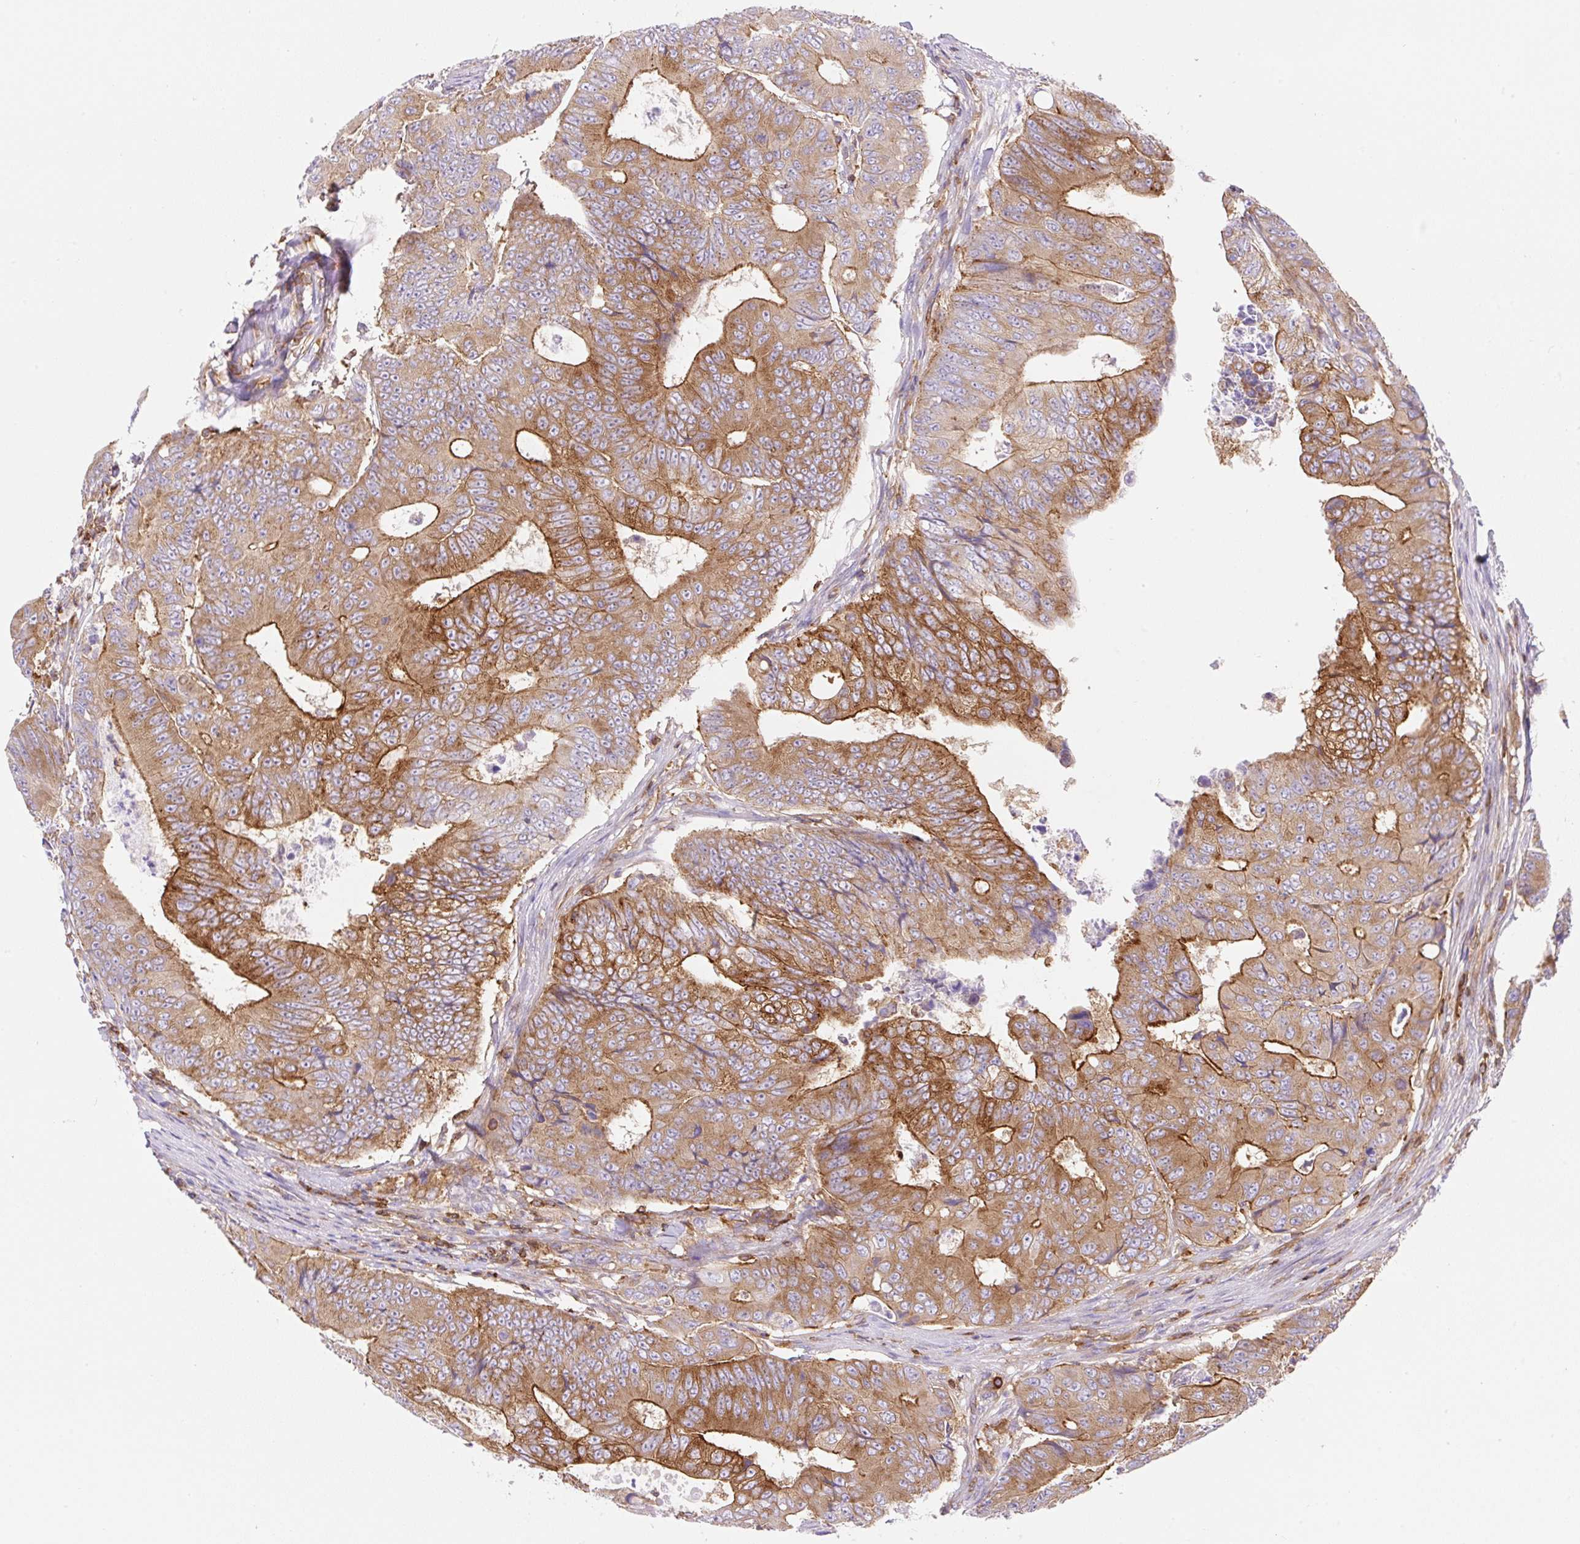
{"staining": {"intensity": "strong", "quantity": ">75%", "location": "cytoplasmic/membranous"}, "tissue": "colorectal cancer", "cell_type": "Tumor cells", "image_type": "cancer", "snomed": [{"axis": "morphology", "description": "Adenocarcinoma, NOS"}, {"axis": "topography", "description": "Colon"}], "caption": "Protein expression by immunohistochemistry demonstrates strong cytoplasmic/membranous staining in about >75% of tumor cells in adenocarcinoma (colorectal).", "gene": "DNM2", "patient": {"sex": "female", "age": 48}}